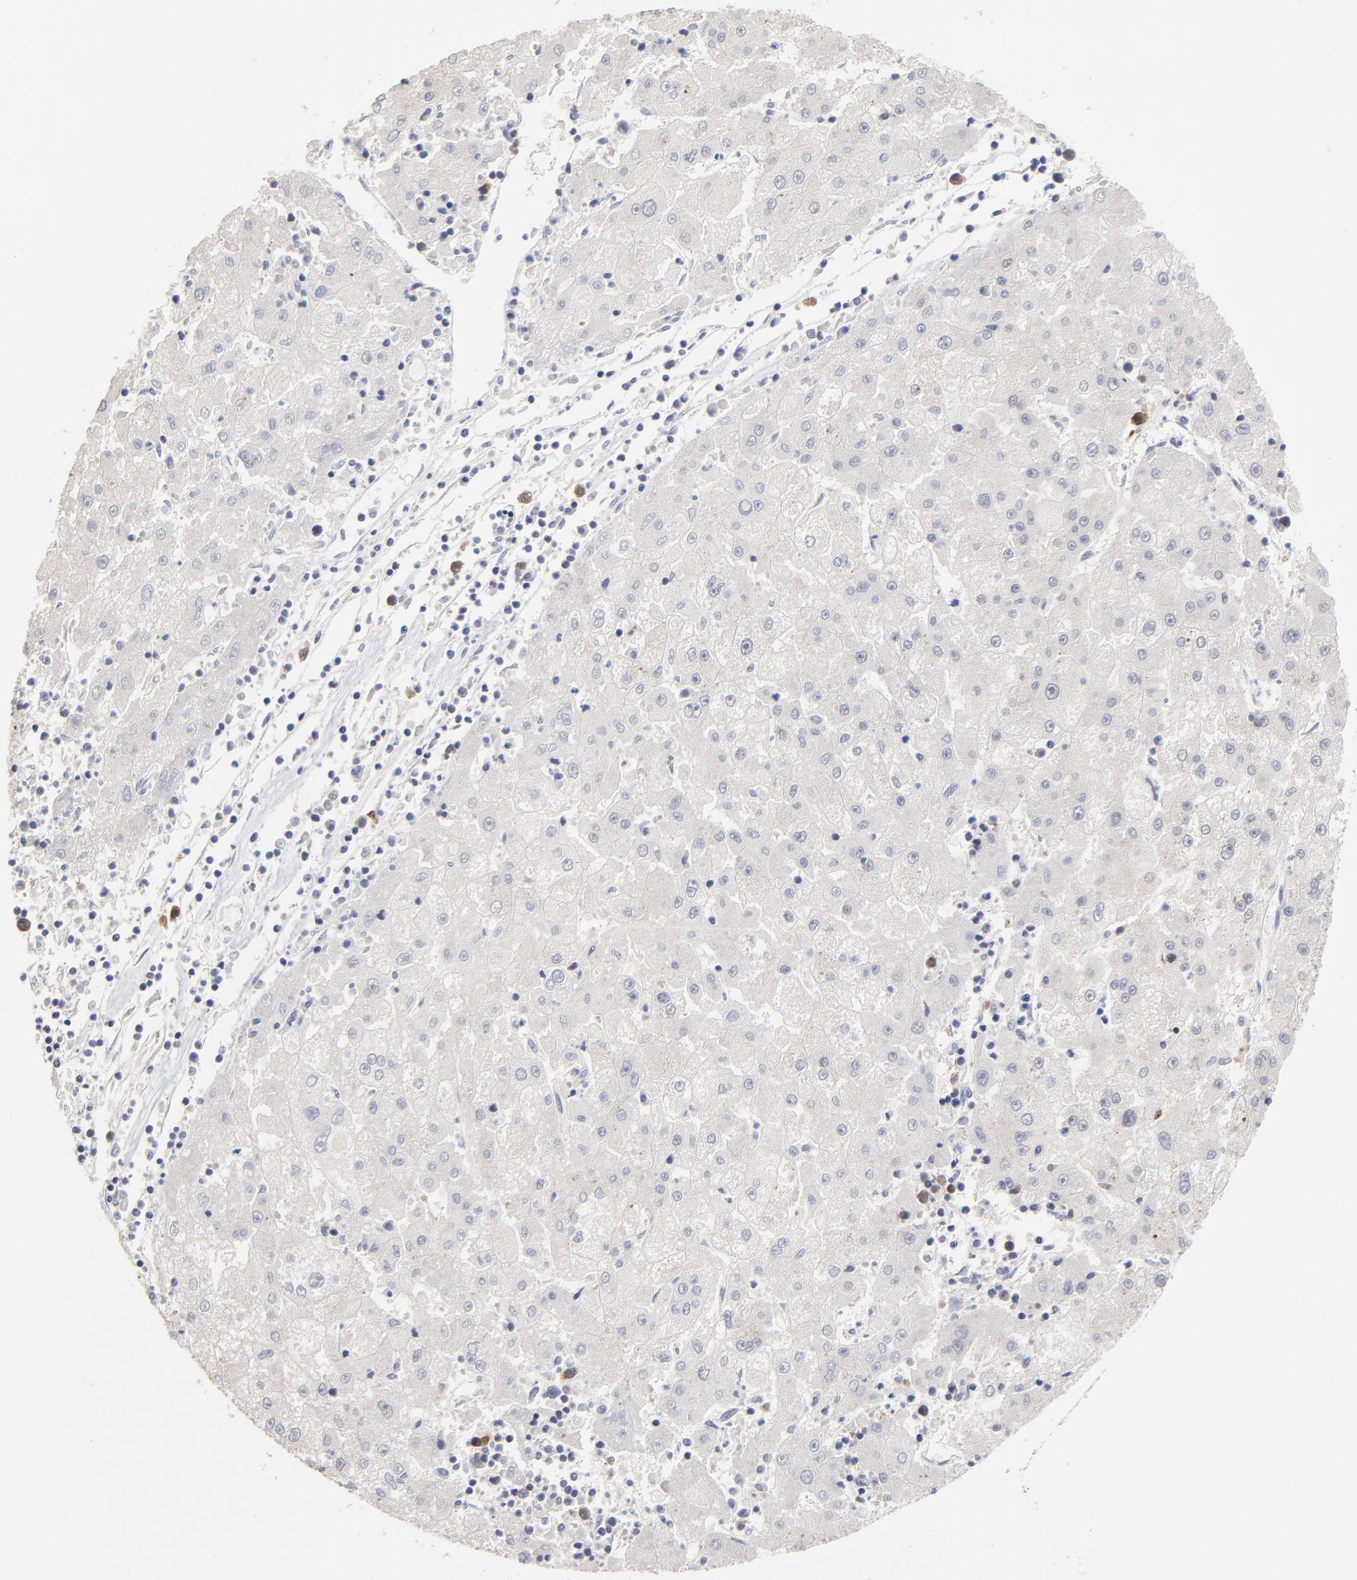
{"staining": {"intensity": "negative", "quantity": "none", "location": "none"}, "tissue": "liver cancer", "cell_type": "Tumor cells", "image_type": "cancer", "snomed": [{"axis": "morphology", "description": "Carcinoma, Hepatocellular, NOS"}, {"axis": "topography", "description": "Liver"}], "caption": "A high-resolution histopathology image shows IHC staining of liver hepatocellular carcinoma, which exhibits no significant expression in tumor cells.", "gene": "OGFOD1", "patient": {"sex": "male", "age": 72}}